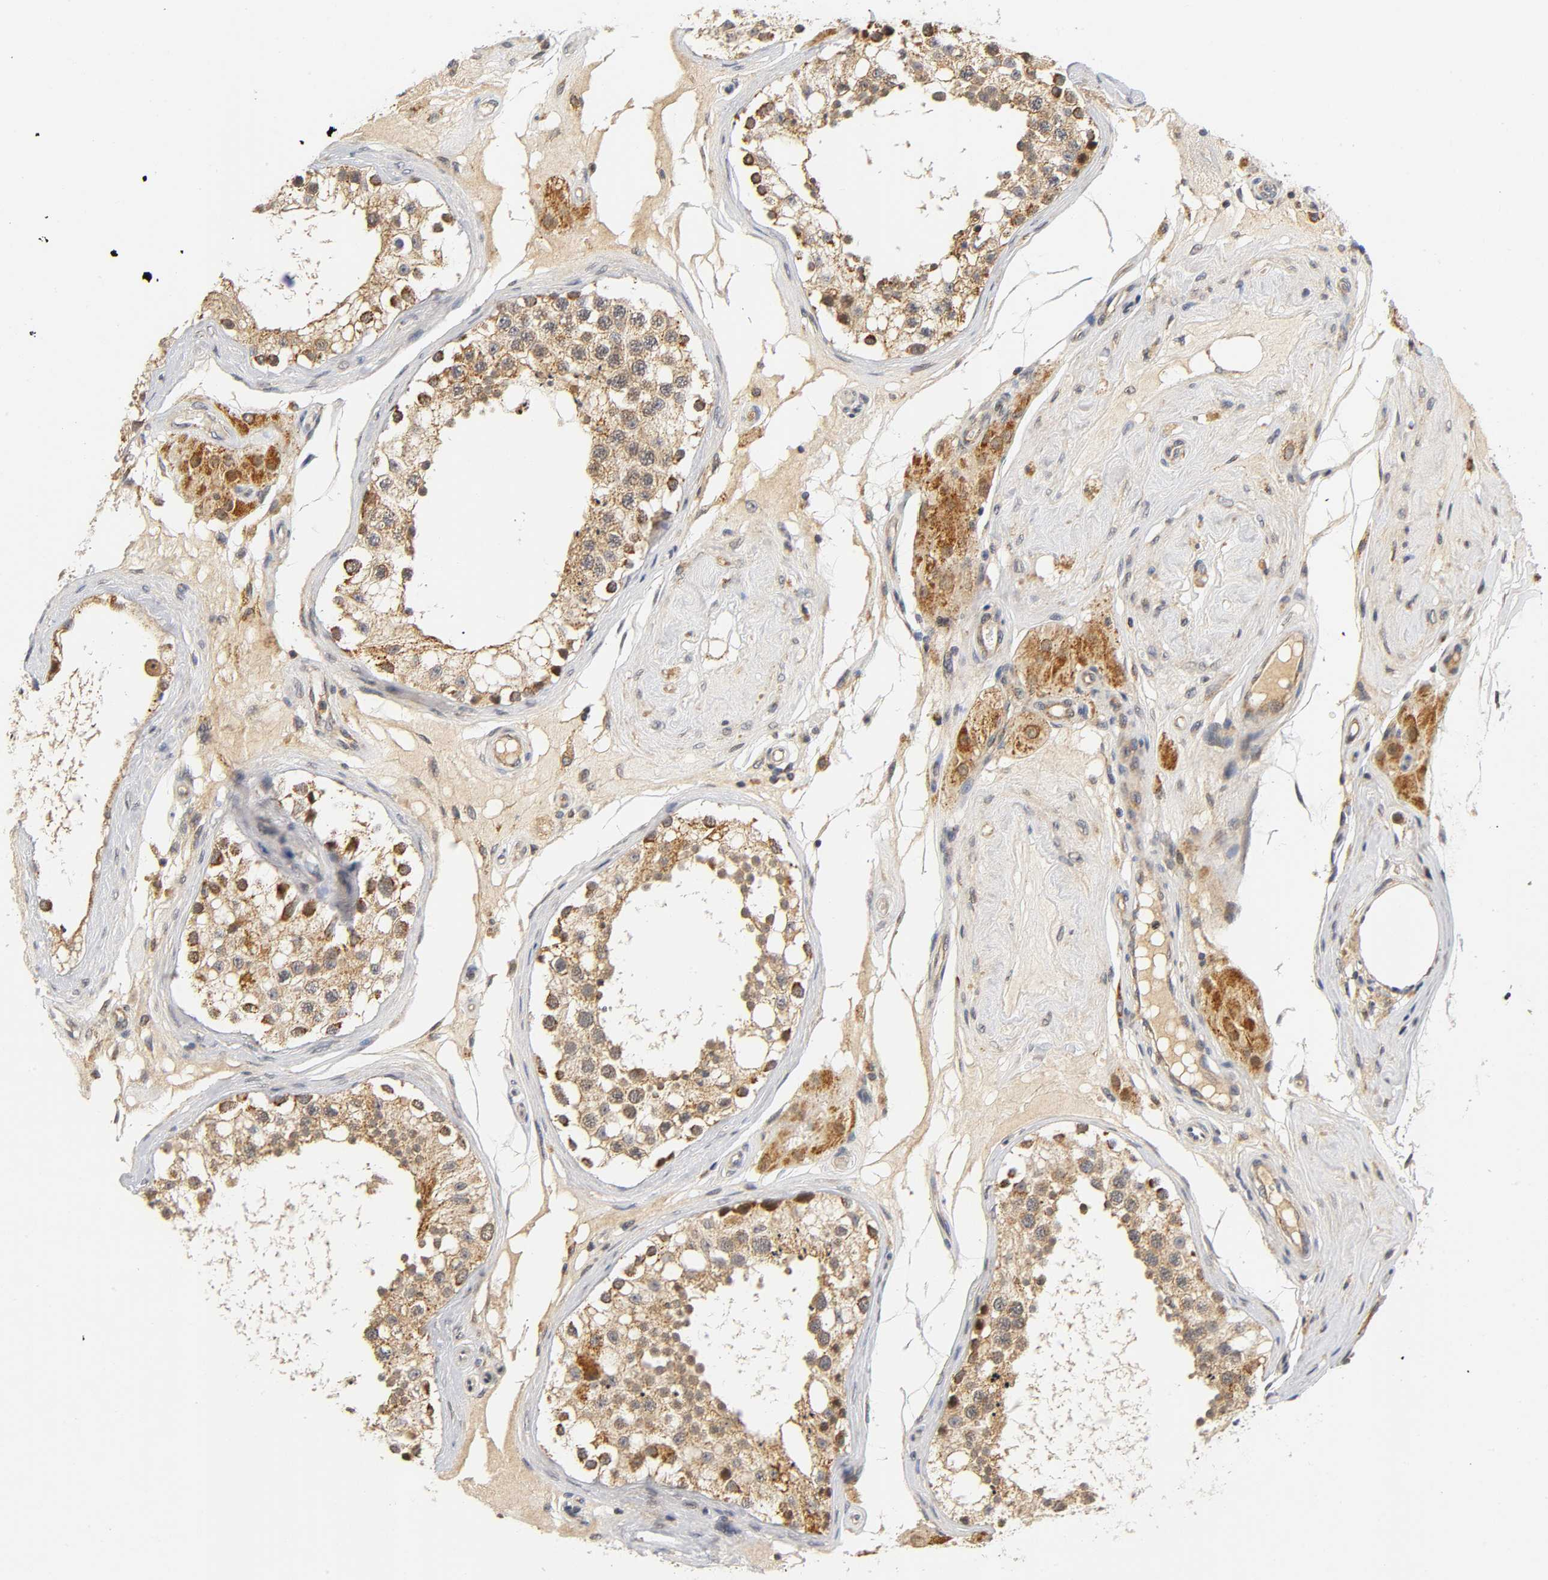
{"staining": {"intensity": "moderate", "quantity": ">75%", "location": "cytoplasmic/membranous"}, "tissue": "testis", "cell_type": "Cells in seminiferous ducts", "image_type": "normal", "snomed": [{"axis": "morphology", "description": "Normal tissue, NOS"}, {"axis": "topography", "description": "Testis"}], "caption": "About >75% of cells in seminiferous ducts in benign testis show moderate cytoplasmic/membranous protein positivity as visualized by brown immunohistochemical staining.", "gene": "NRP1", "patient": {"sex": "male", "age": 68}}